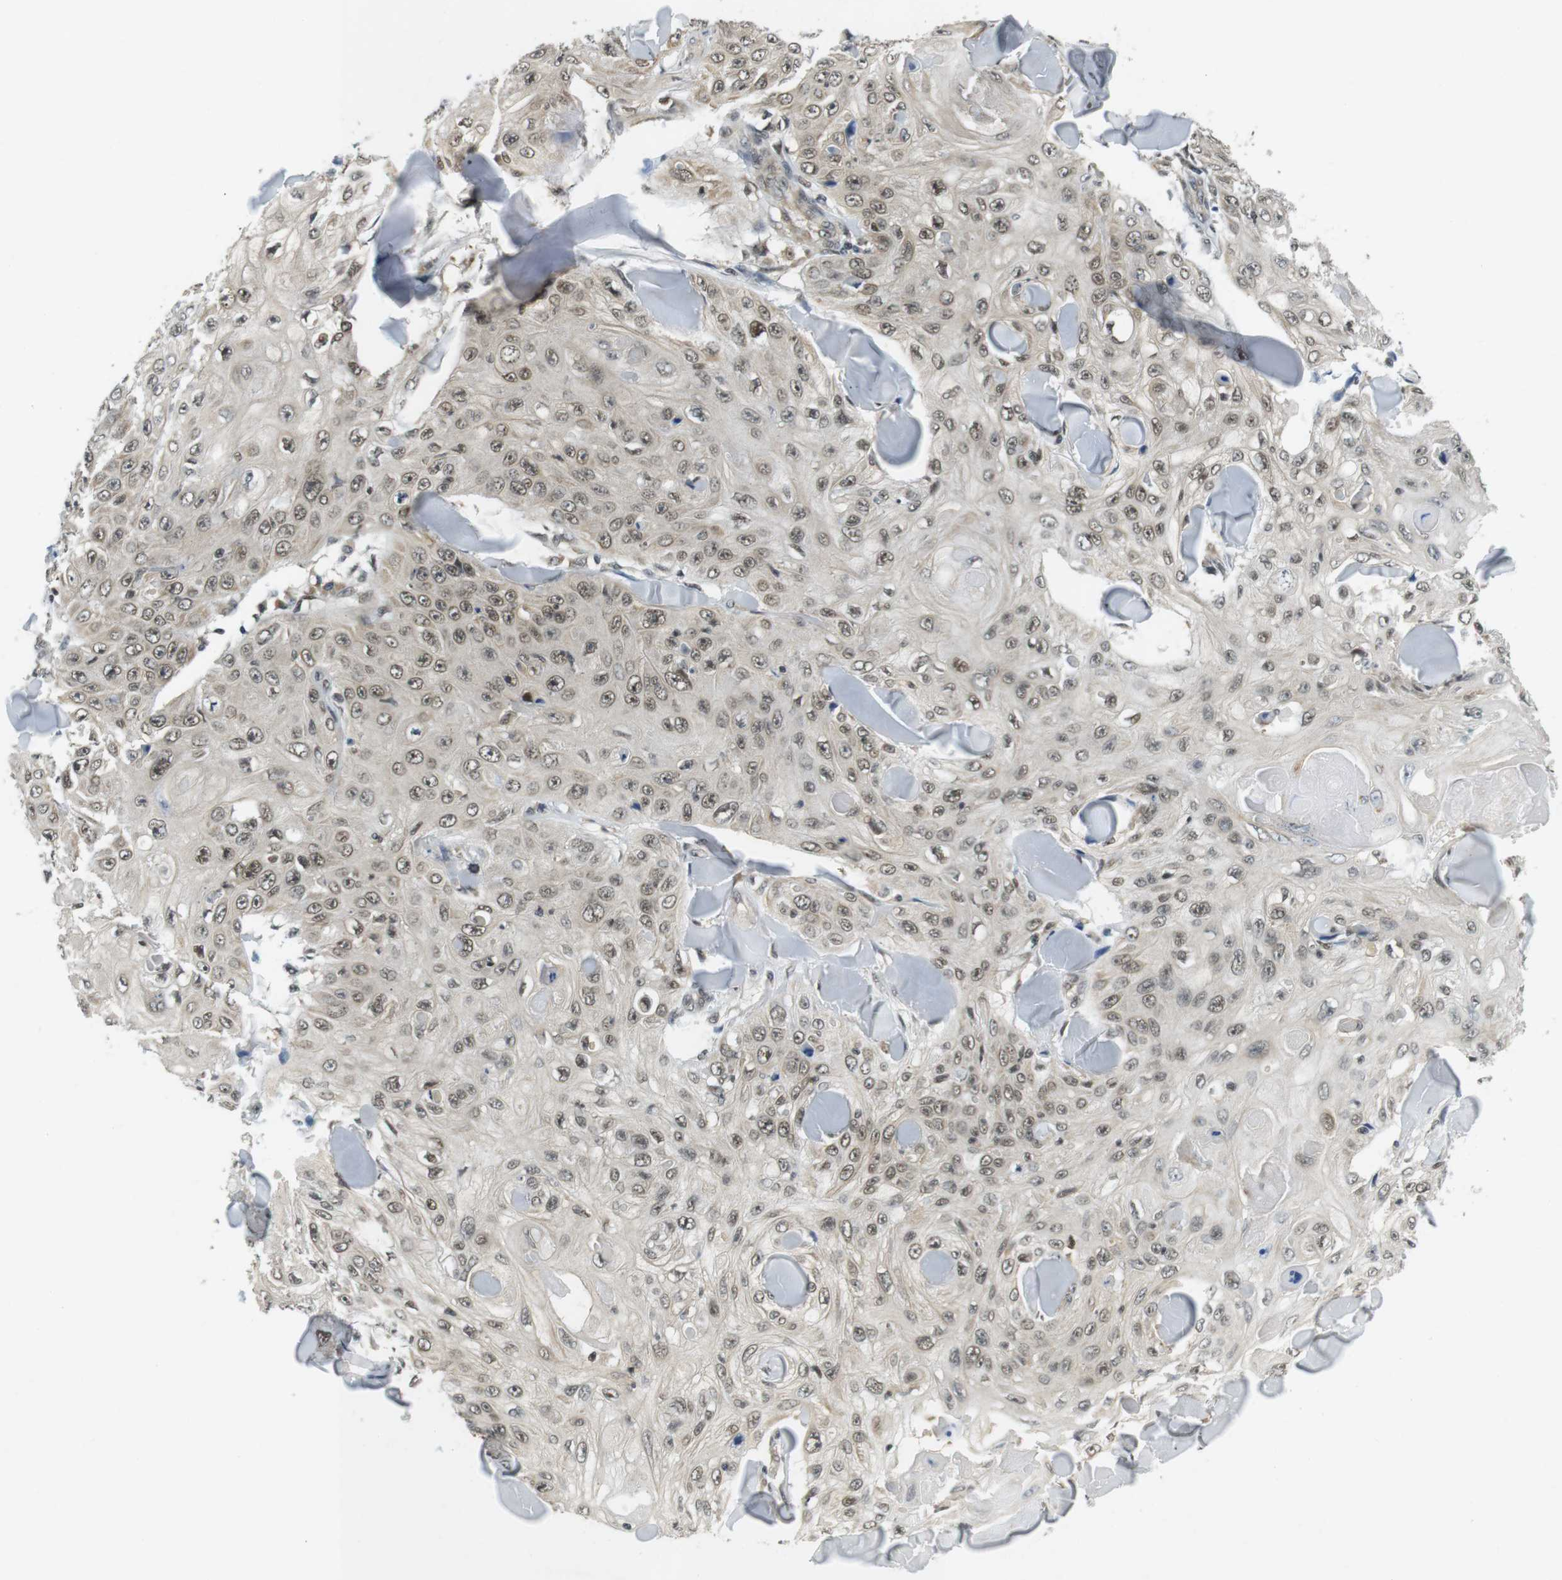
{"staining": {"intensity": "weak", "quantity": ">75%", "location": "cytoplasmic/membranous,nuclear"}, "tissue": "skin cancer", "cell_type": "Tumor cells", "image_type": "cancer", "snomed": [{"axis": "morphology", "description": "Squamous cell carcinoma, NOS"}, {"axis": "topography", "description": "Skin"}], "caption": "Skin cancer was stained to show a protein in brown. There is low levels of weak cytoplasmic/membranous and nuclear staining in approximately >75% of tumor cells.", "gene": "BRD4", "patient": {"sex": "male", "age": 86}}